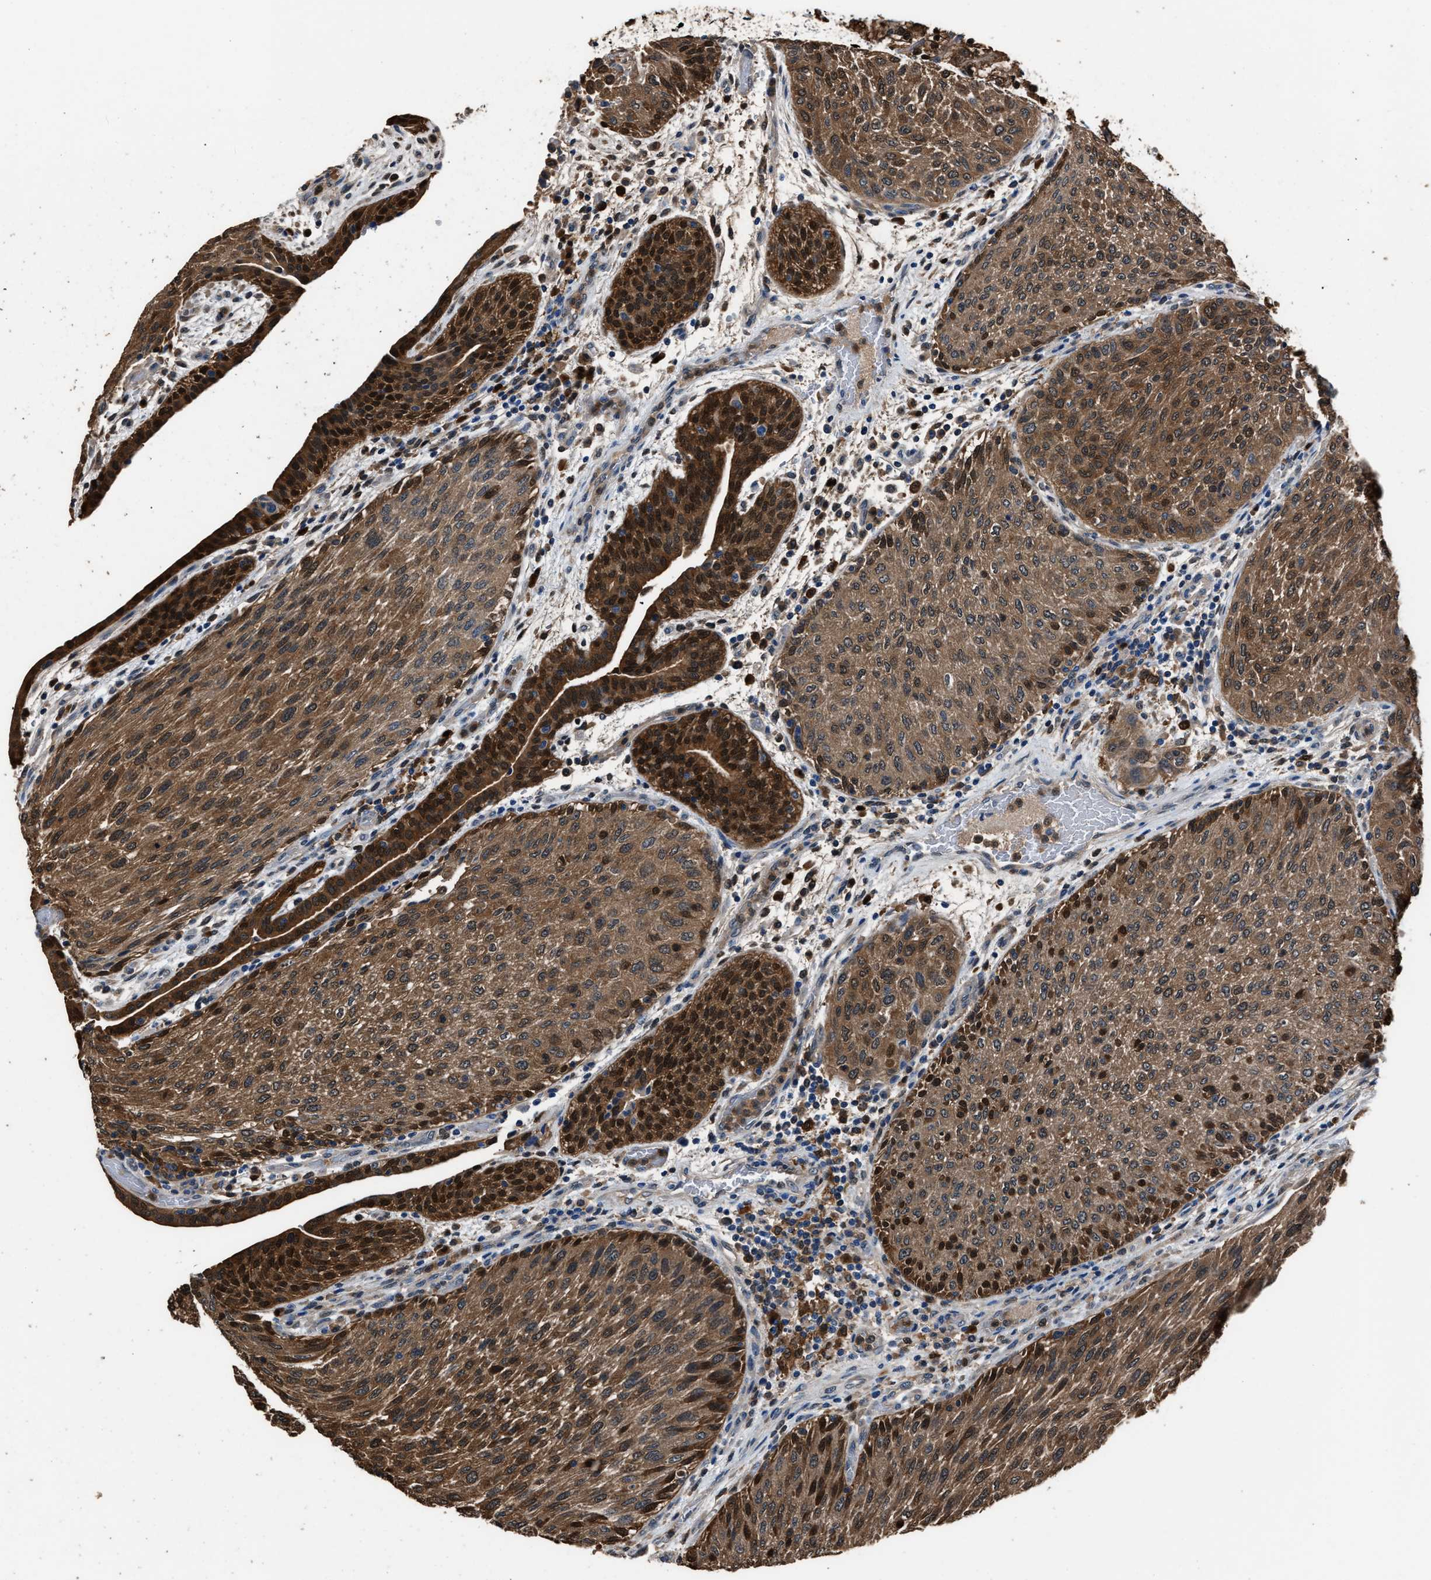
{"staining": {"intensity": "strong", "quantity": ">75%", "location": "cytoplasmic/membranous,nuclear"}, "tissue": "urothelial cancer", "cell_type": "Tumor cells", "image_type": "cancer", "snomed": [{"axis": "morphology", "description": "Urothelial carcinoma, Low grade"}, {"axis": "morphology", "description": "Urothelial carcinoma, High grade"}, {"axis": "topography", "description": "Urinary bladder"}], "caption": "Strong cytoplasmic/membranous and nuclear positivity is appreciated in approximately >75% of tumor cells in urothelial carcinoma (low-grade).", "gene": "GSTP1", "patient": {"sex": "male", "age": 35}}